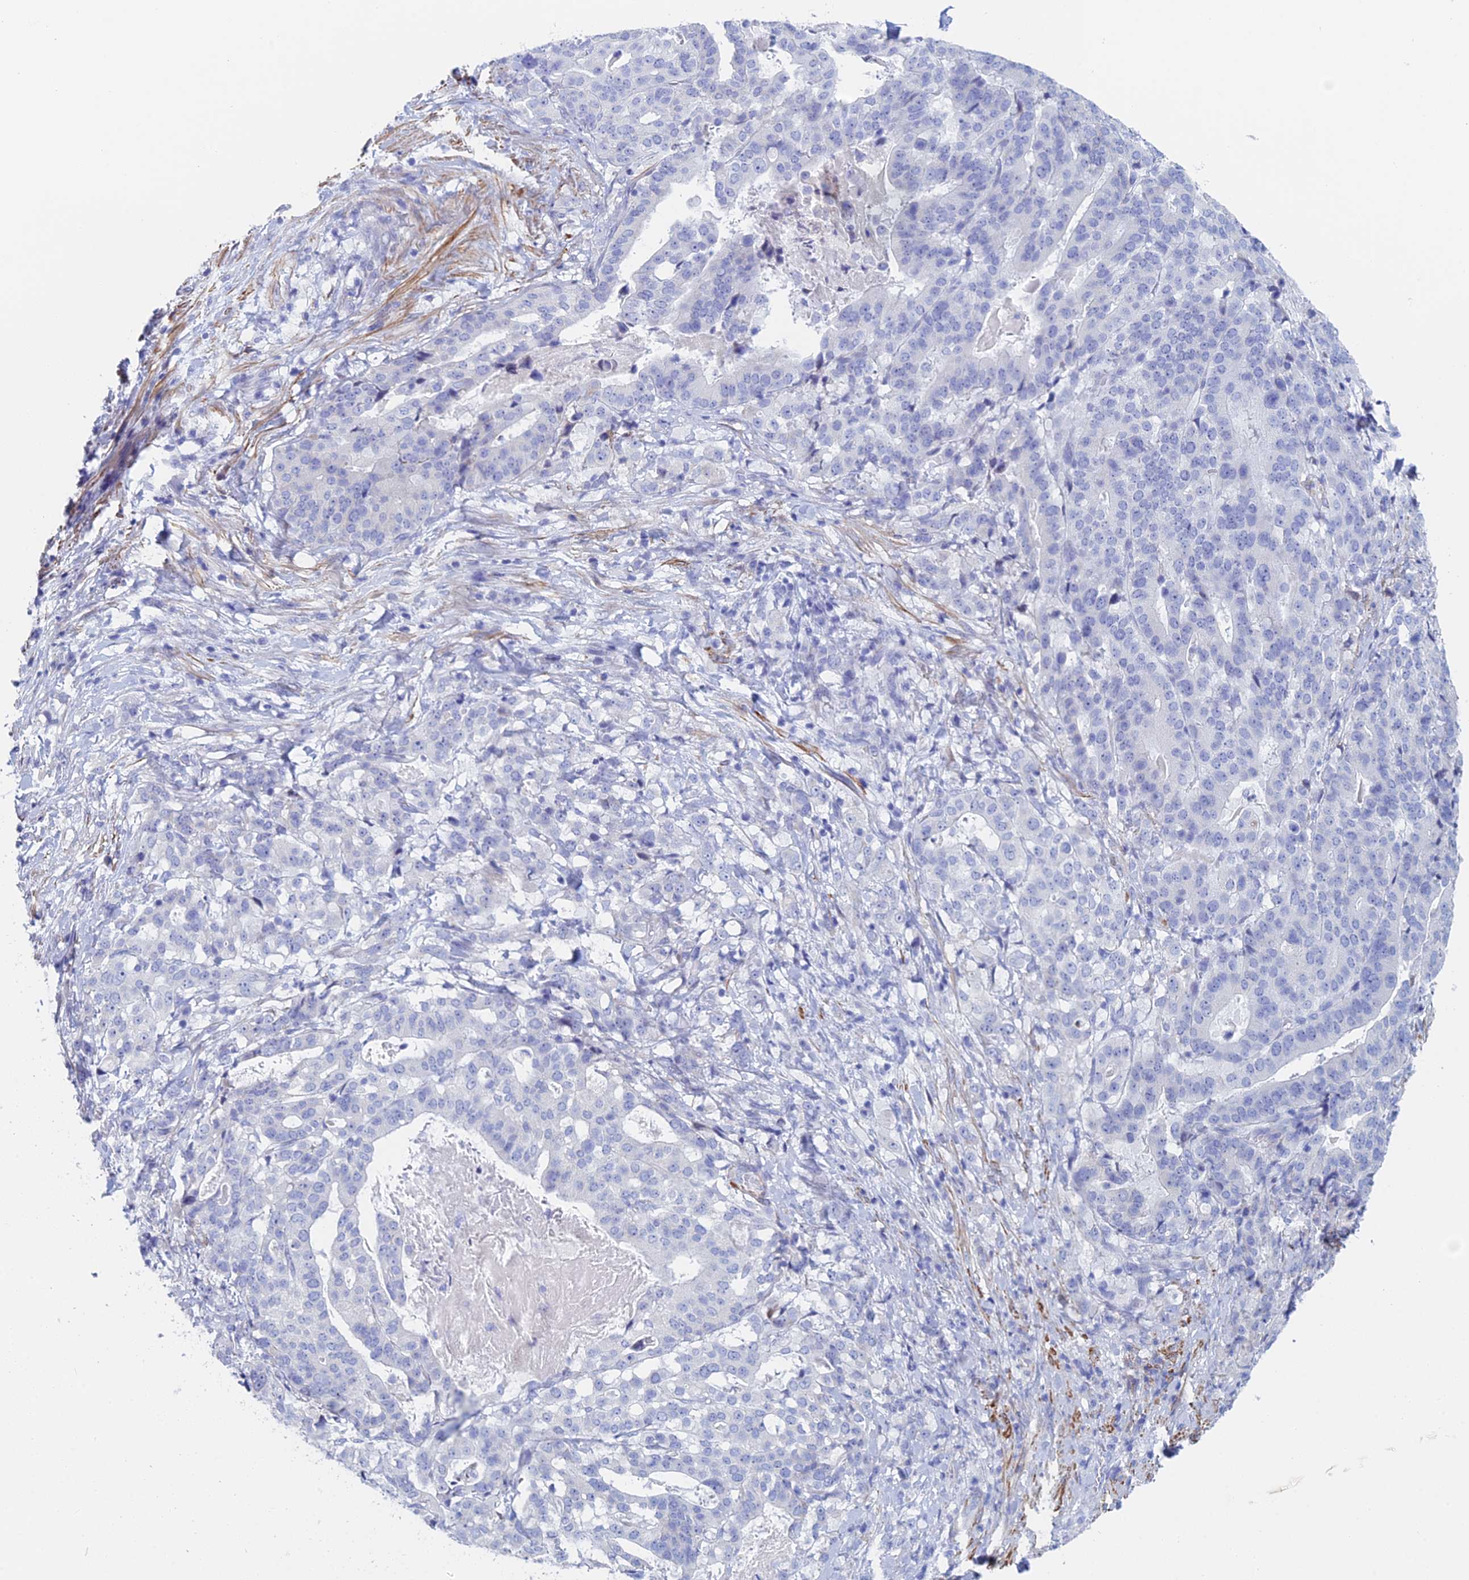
{"staining": {"intensity": "negative", "quantity": "none", "location": "none"}, "tissue": "stomach cancer", "cell_type": "Tumor cells", "image_type": "cancer", "snomed": [{"axis": "morphology", "description": "Adenocarcinoma, NOS"}, {"axis": "topography", "description": "Stomach"}], "caption": "Immunohistochemistry (IHC) of adenocarcinoma (stomach) displays no positivity in tumor cells.", "gene": "KCNK18", "patient": {"sex": "male", "age": 48}}